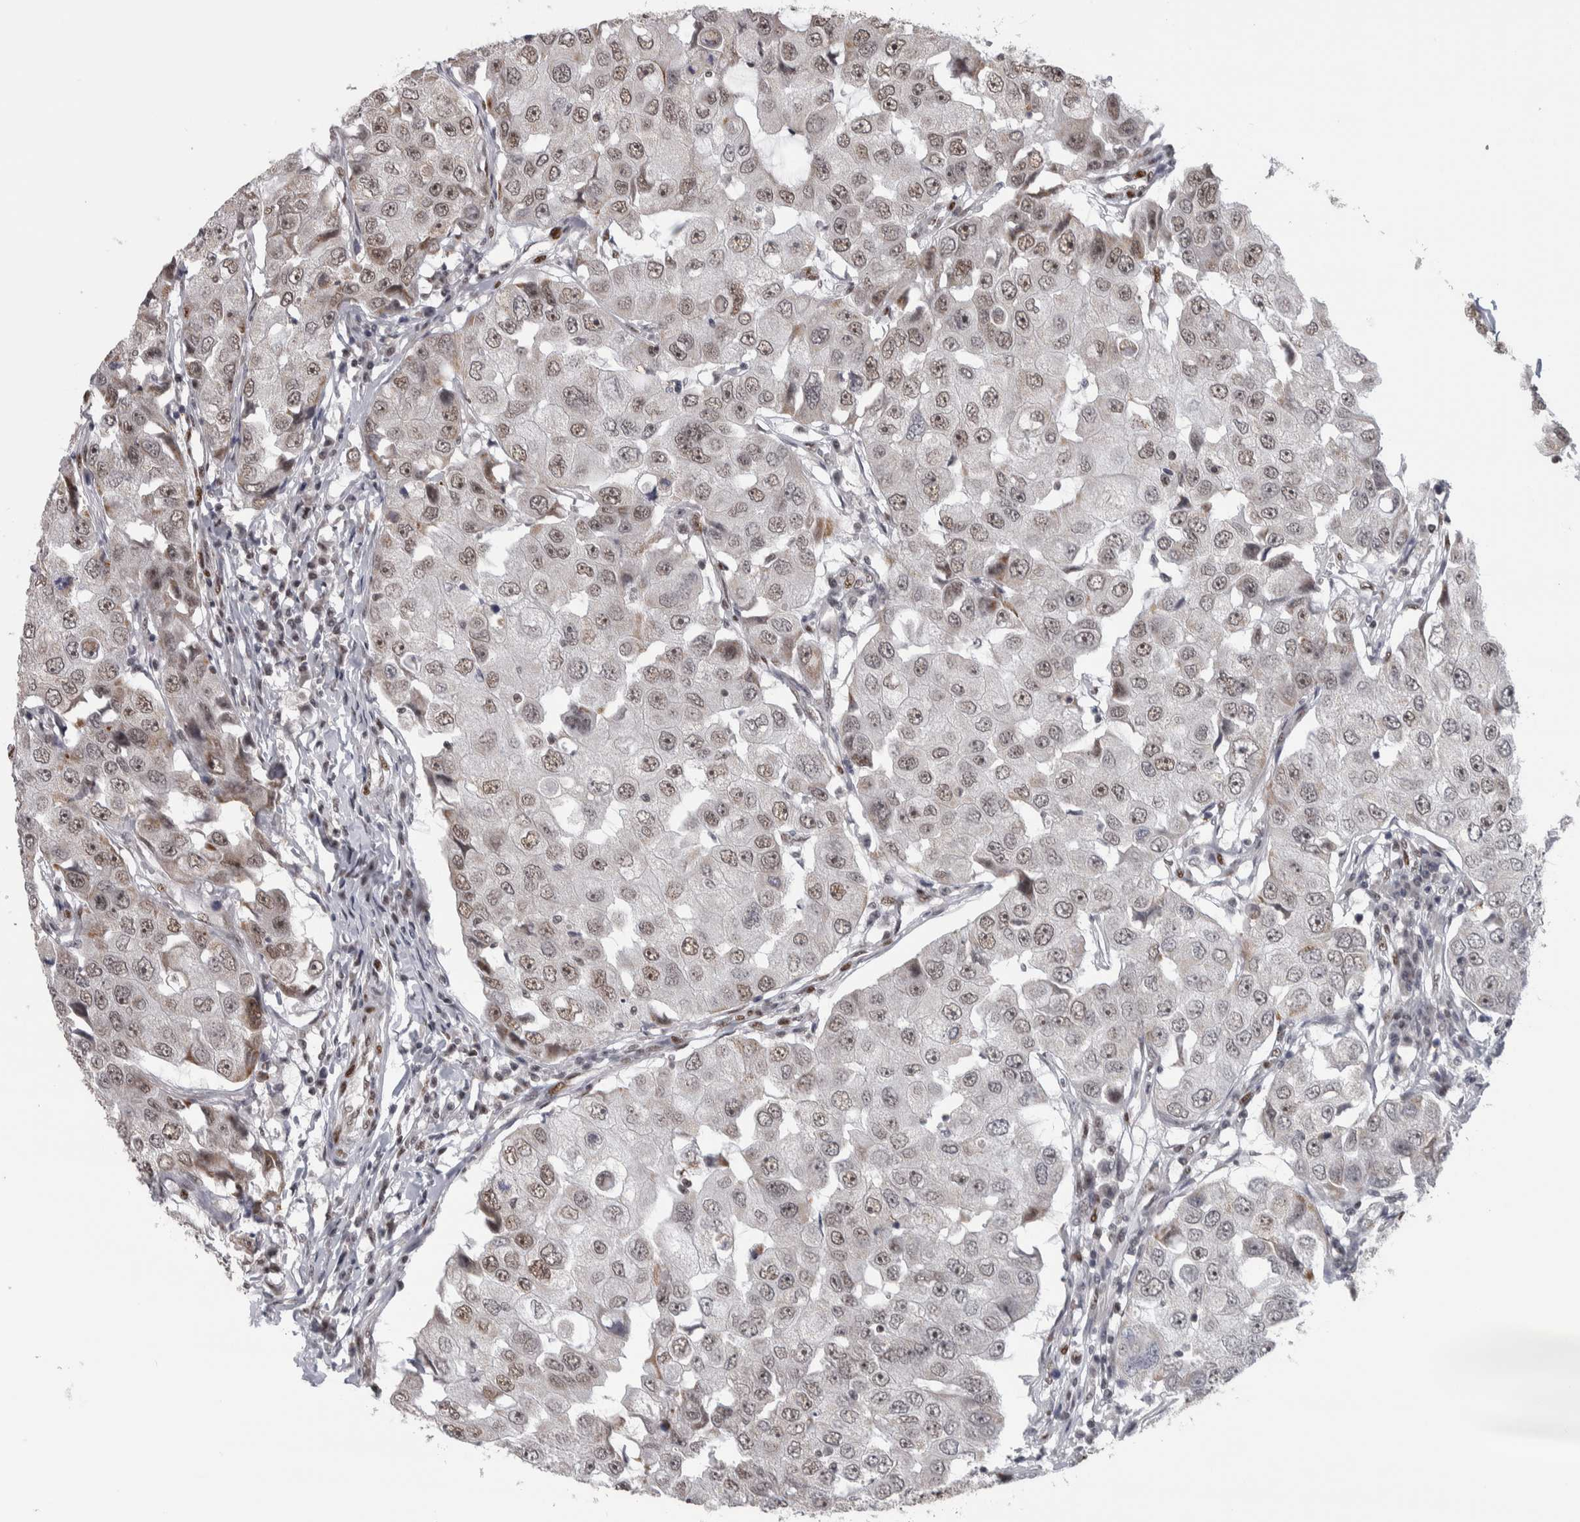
{"staining": {"intensity": "moderate", "quantity": ">75%", "location": "nuclear"}, "tissue": "breast cancer", "cell_type": "Tumor cells", "image_type": "cancer", "snomed": [{"axis": "morphology", "description": "Duct carcinoma"}, {"axis": "topography", "description": "Breast"}], "caption": "Intraductal carcinoma (breast) tissue reveals moderate nuclear expression in about >75% of tumor cells, visualized by immunohistochemistry.", "gene": "HEXIM2", "patient": {"sex": "female", "age": 27}}